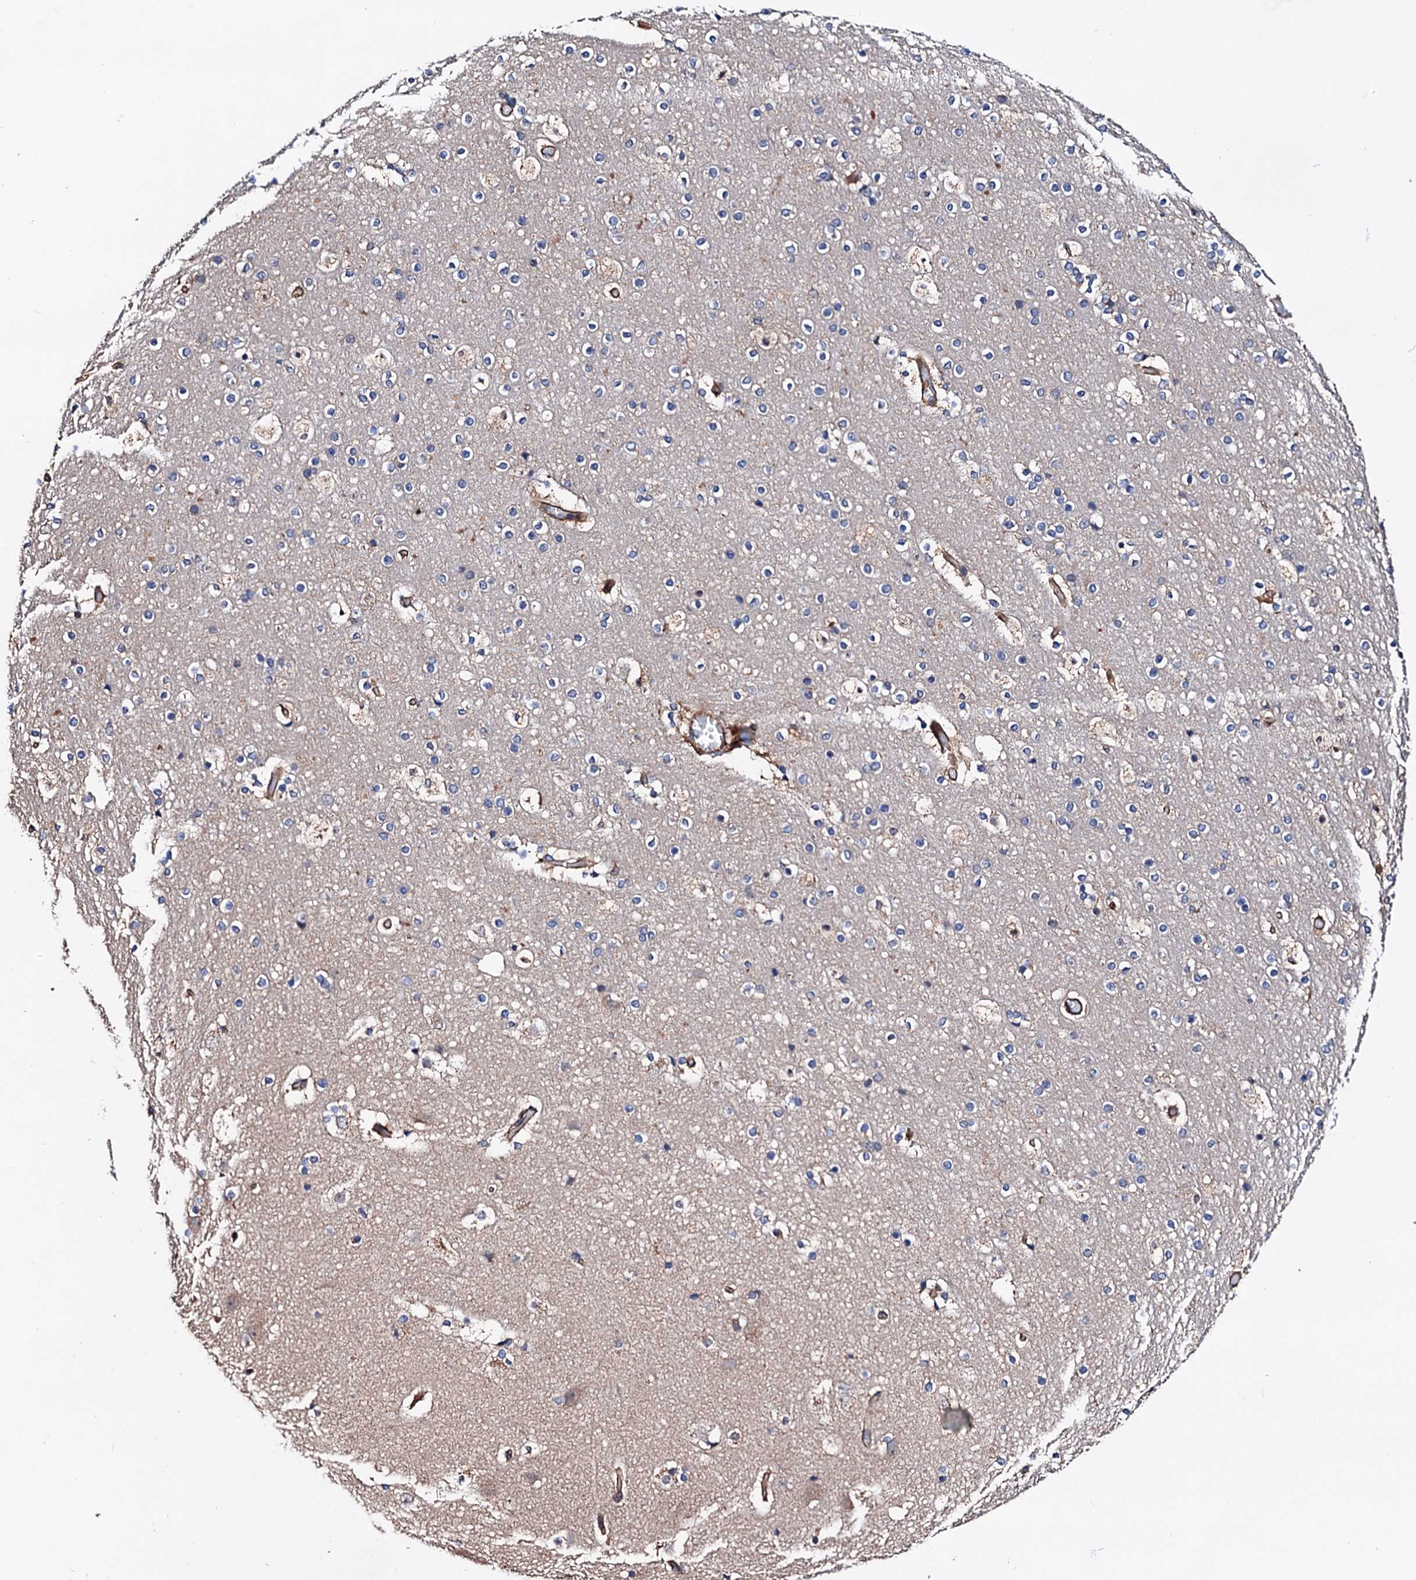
{"staining": {"intensity": "strong", "quantity": ">75%", "location": "cytoplasmic/membranous"}, "tissue": "cerebral cortex", "cell_type": "Endothelial cells", "image_type": "normal", "snomed": [{"axis": "morphology", "description": "Normal tissue, NOS"}, {"axis": "topography", "description": "Cerebral cortex"}], "caption": "Protein analysis of benign cerebral cortex exhibits strong cytoplasmic/membranous positivity in approximately >75% of endothelial cells.", "gene": "TBCEL", "patient": {"sex": "male", "age": 57}}